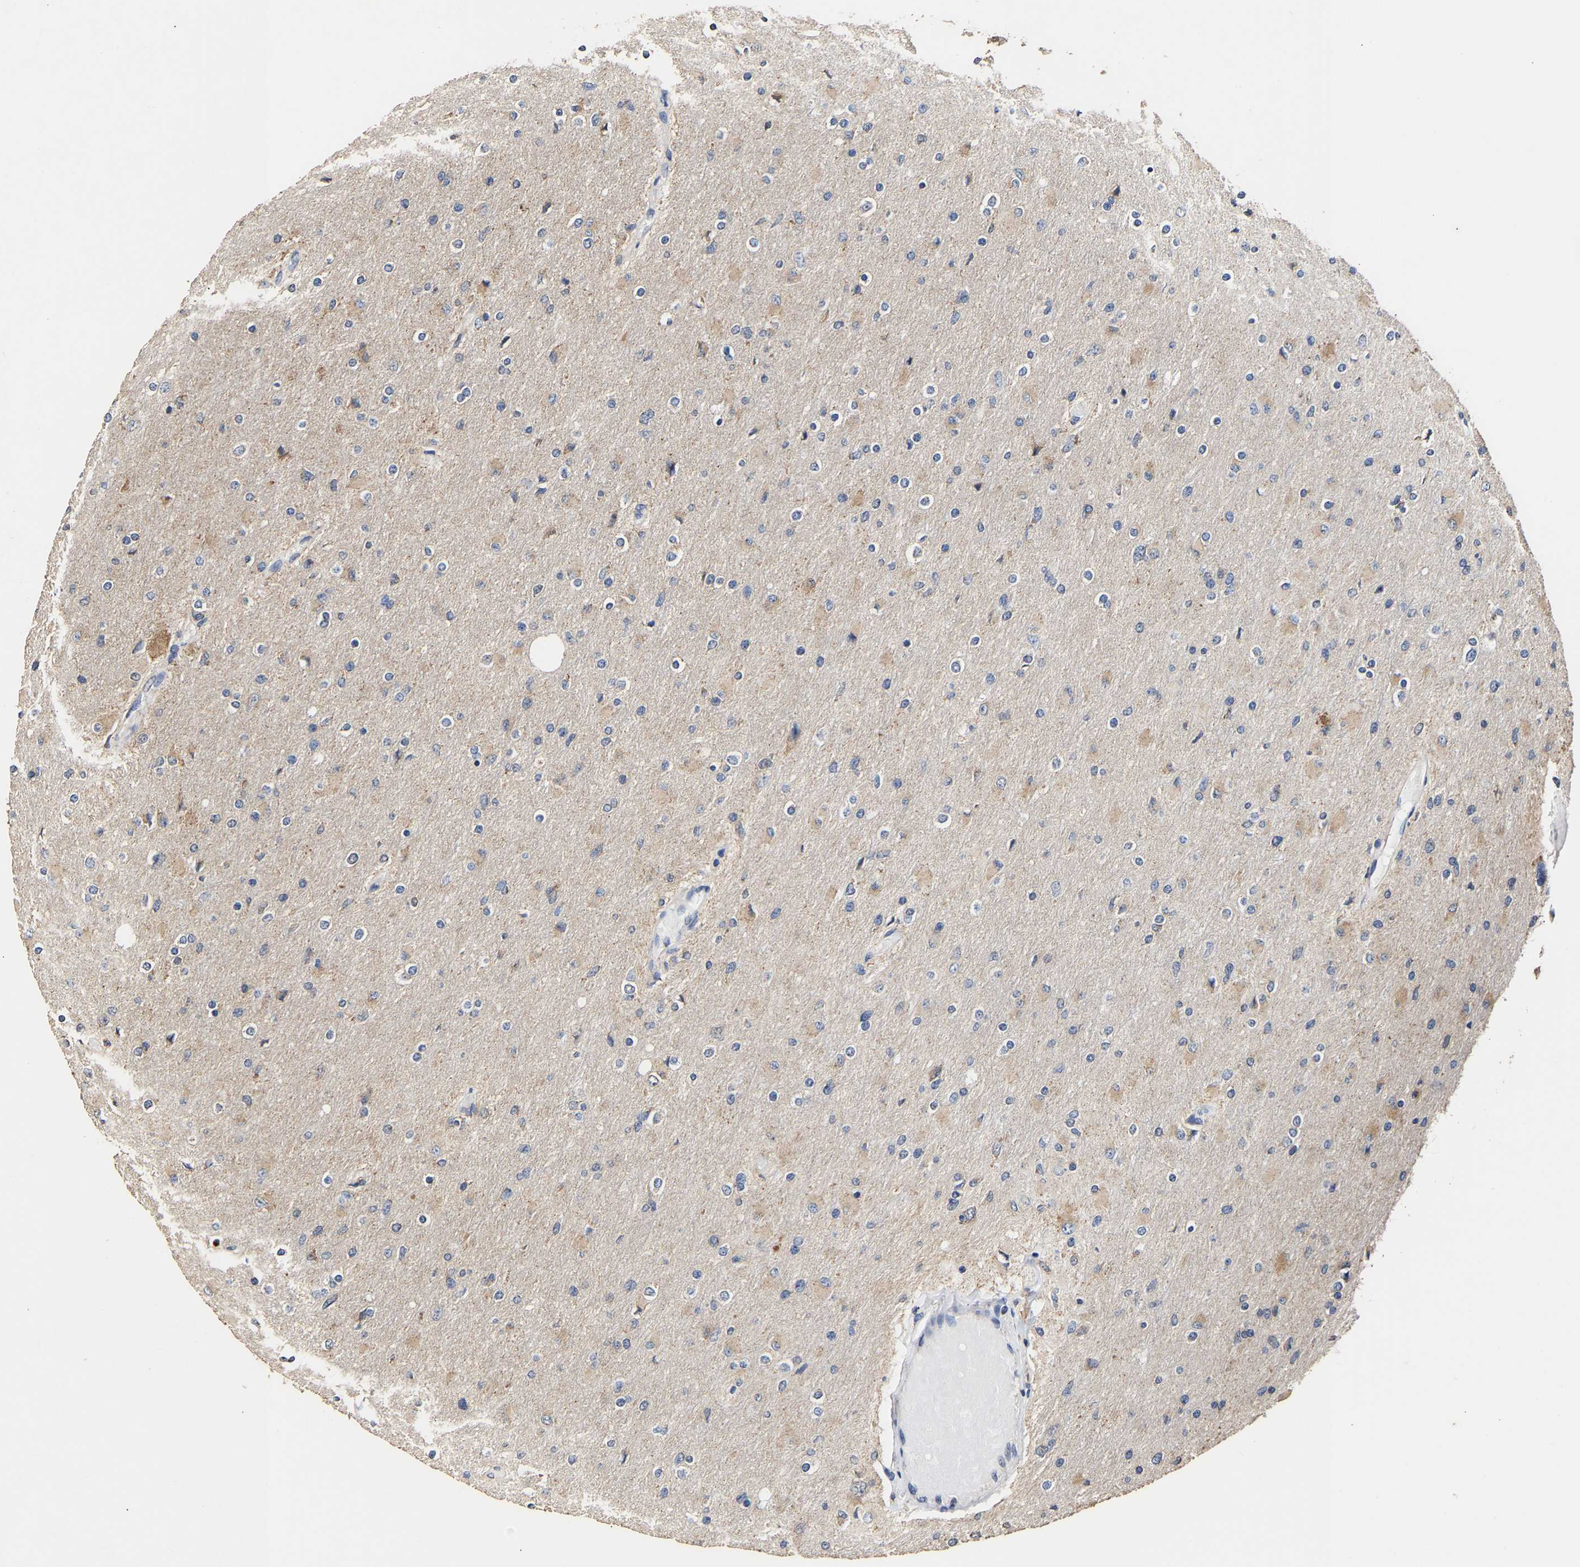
{"staining": {"intensity": "weak", "quantity": "25%-75%", "location": "cytoplasmic/membranous"}, "tissue": "glioma", "cell_type": "Tumor cells", "image_type": "cancer", "snomed": [{"axis": "morphology", "description": "Glioma, malignant, High grade"}, {"axis": "topography", "description": "Cerebral cortex"}], "caption": "IHC (DAB (3,3'-diaminobenzidine)) staining of glioma shows weak cytoplasmic/membranous protein staining in about 25%-75% of tumor cells. The staining was performed using DAB (3,3'-diaminobenzidine) to visualize the protein expression in brown, while the nuclei were stained in blue with hematoxylin (Magnification: 20x).", "gene": "ZNF26", "patient": {"sex": "female", "age": 36}}